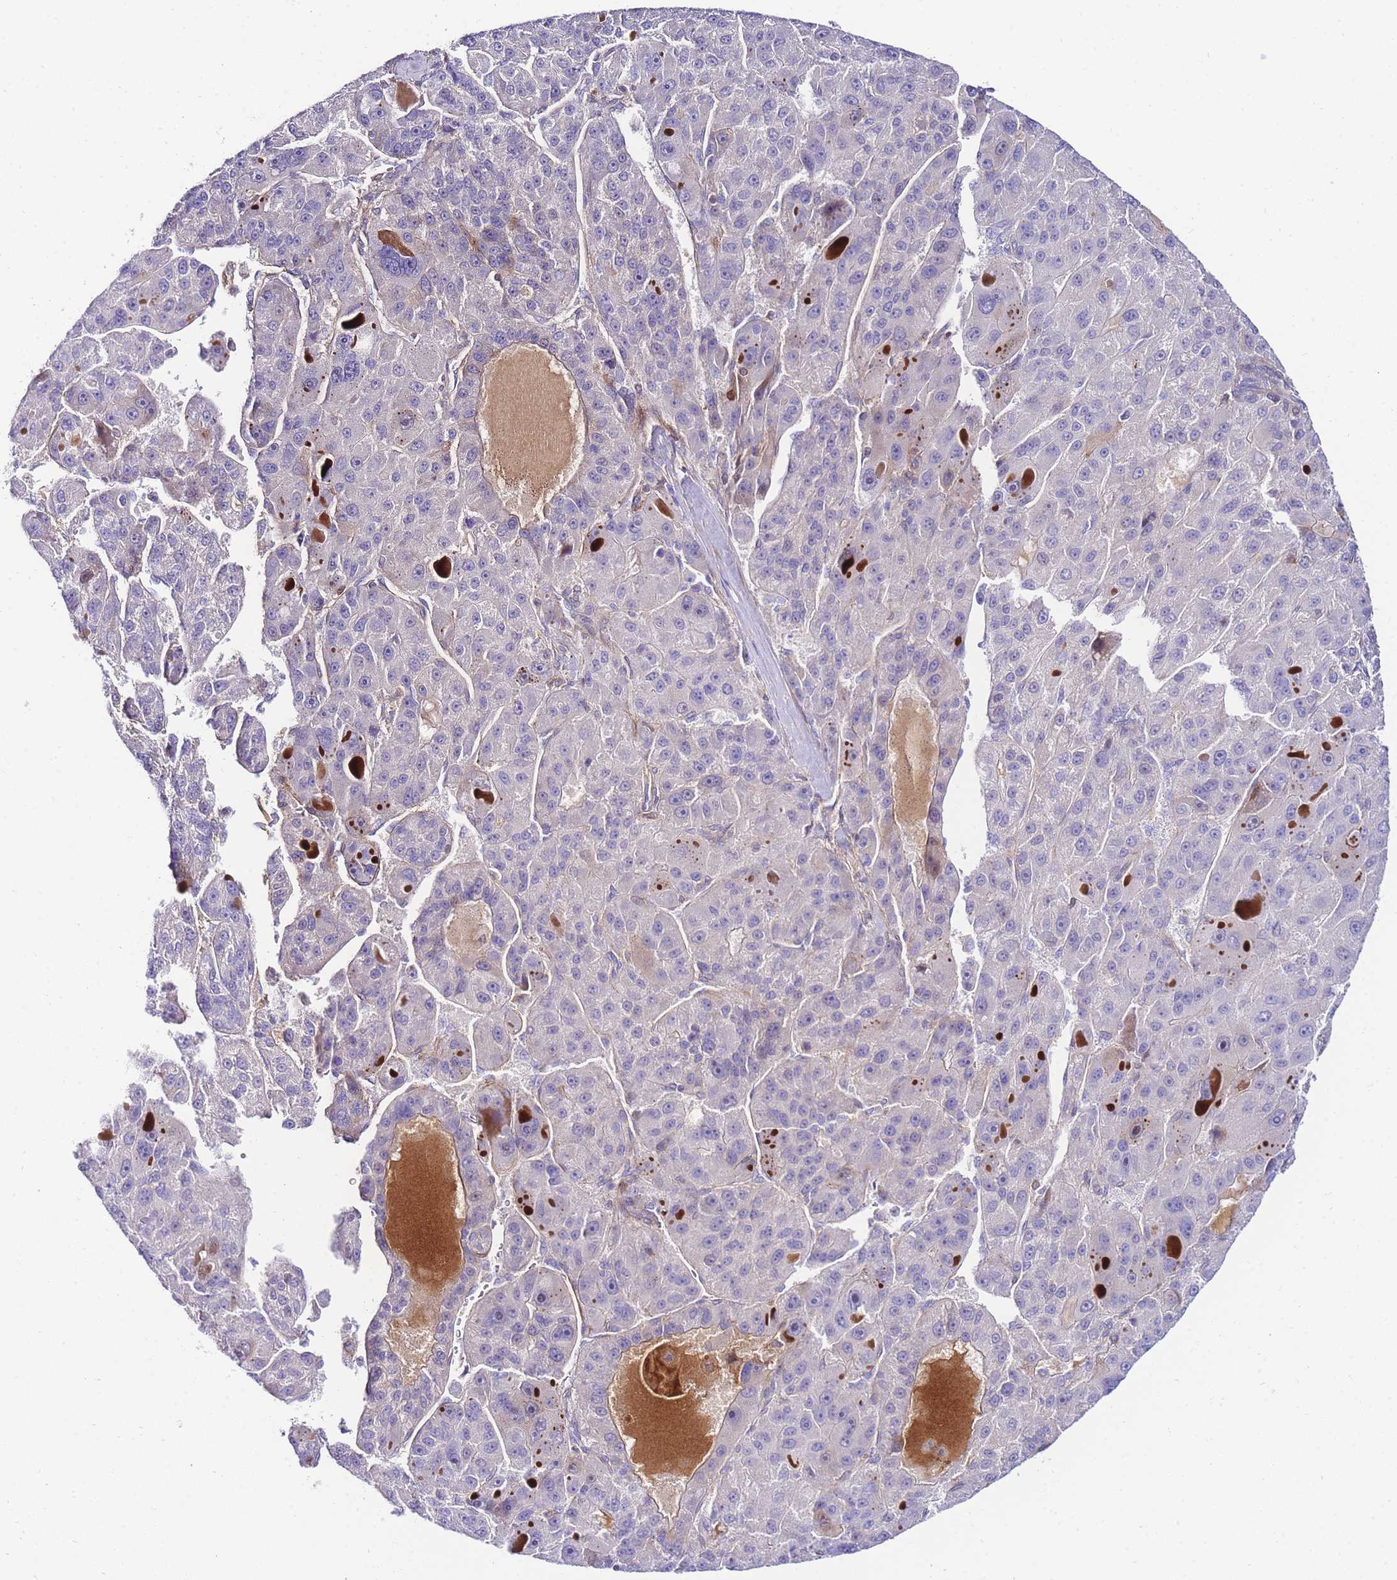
{"staining": {"intensity": "negative", "quantity": "none", "location": "none"}, "tissue": "liver cancer", "cell_type": "Tumor cells", "image_type": "cancer", "snomed": [{"axis": "morphology", "description": "Carcinoma, Hepatocellular, NOS"}, {"axis": "topography", "description": "Liver"}], "caption": "Immunohistochemistry (IHC) histopathology image of neoplastic tissue: human liver cancer stained with DAB displays no significant protein positivity in tumor cells.", "gene": "FBN3", "patient": {"sex": "male", "age": 76}}